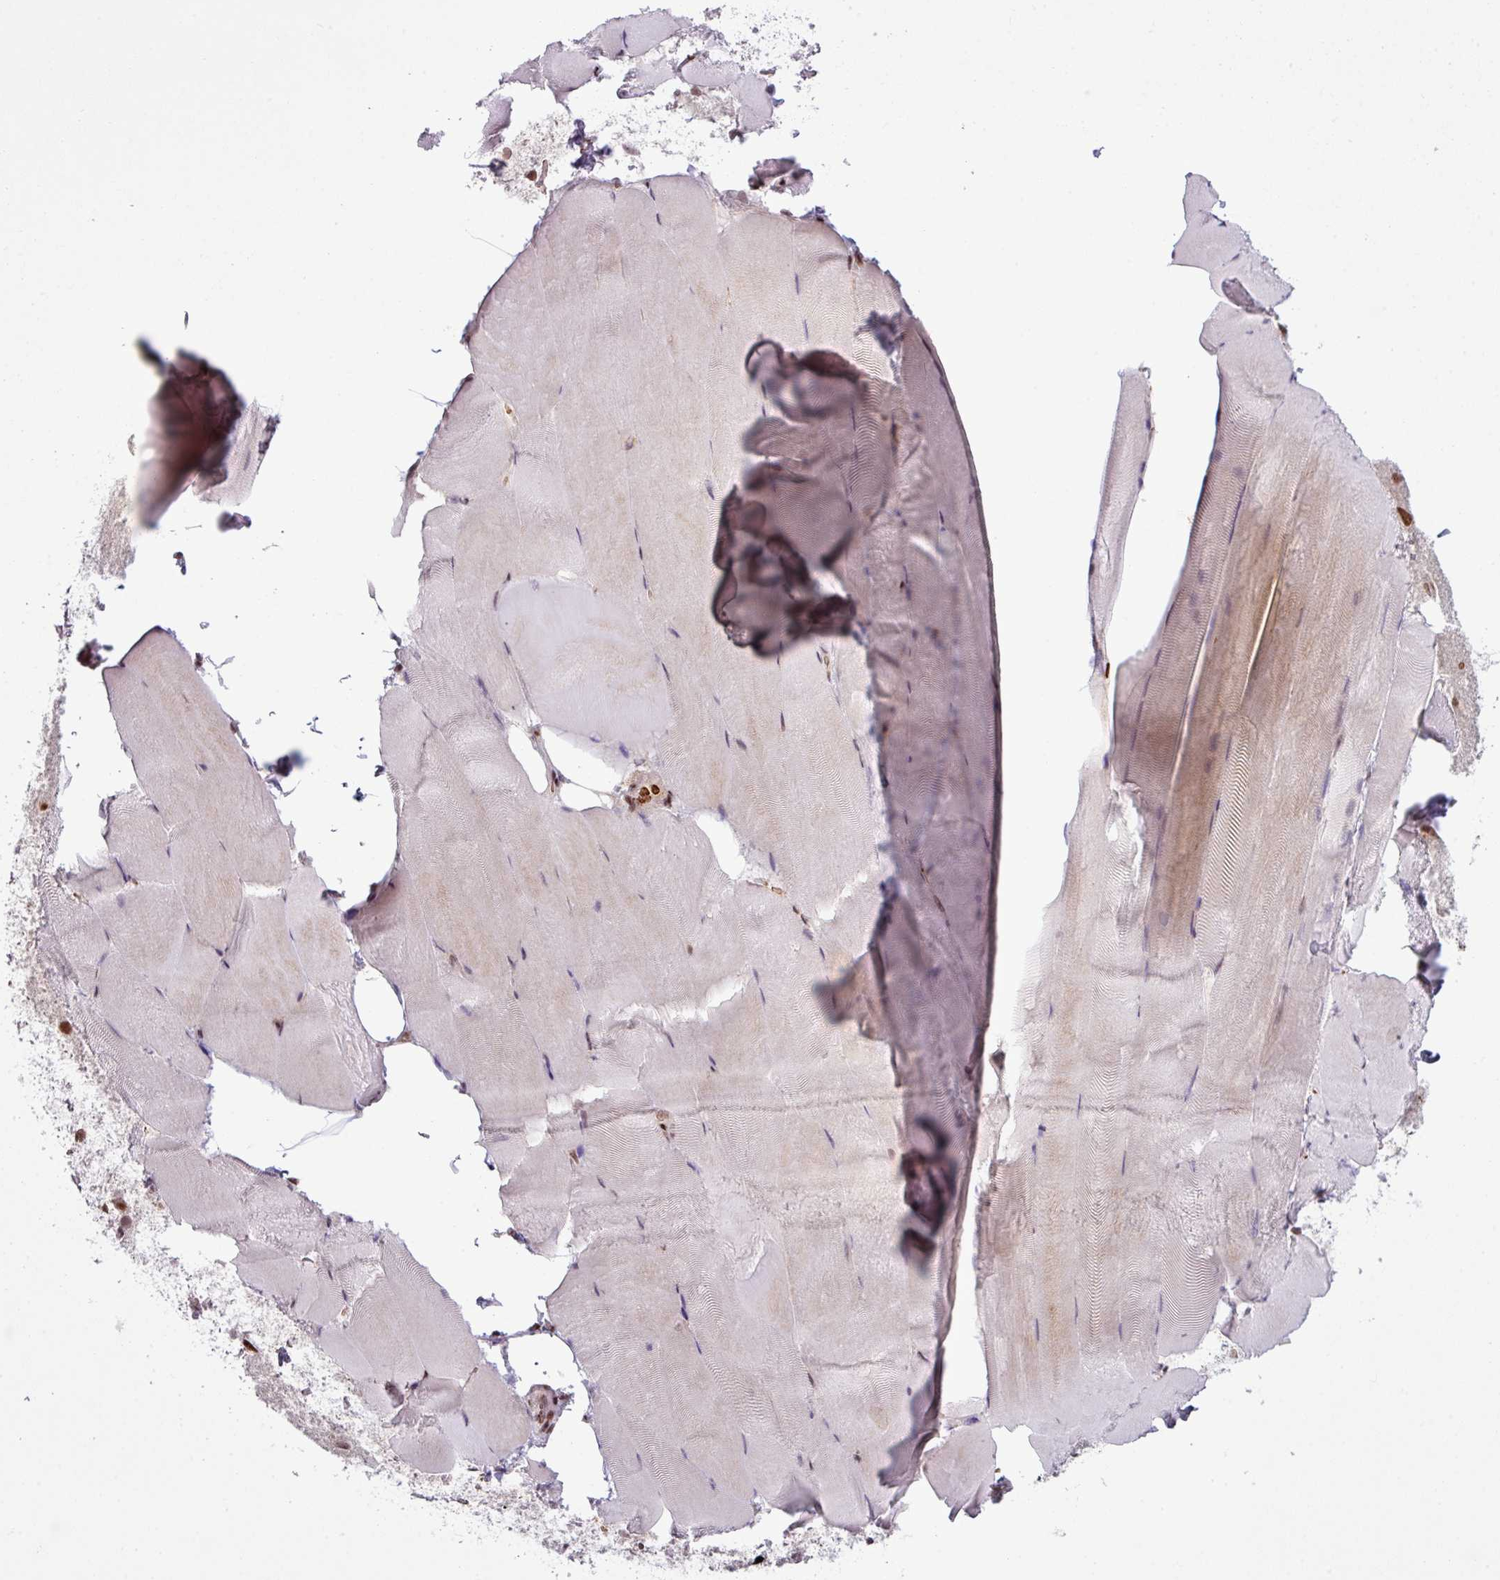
{"staining": {"intensity": "moderate", "quantity": "<25%", "location": "nuclear"}, "tissue": "skeletal muscle", "cell_type": "Myocytes", "image_type": "normal", "snomed": [{"axis": "morphology", "description": "Normal tissue, NOS"}, {"axis": "topography", "description": "Skeletal muscle"}], "caption": "This is a histology image of IHC staining of unremarkable skeletal muscle, which shows moderate positivity in the nuclear of myocytes.", "gene": "PRDM5", "patient": {"sex": "female", "age": 64}}